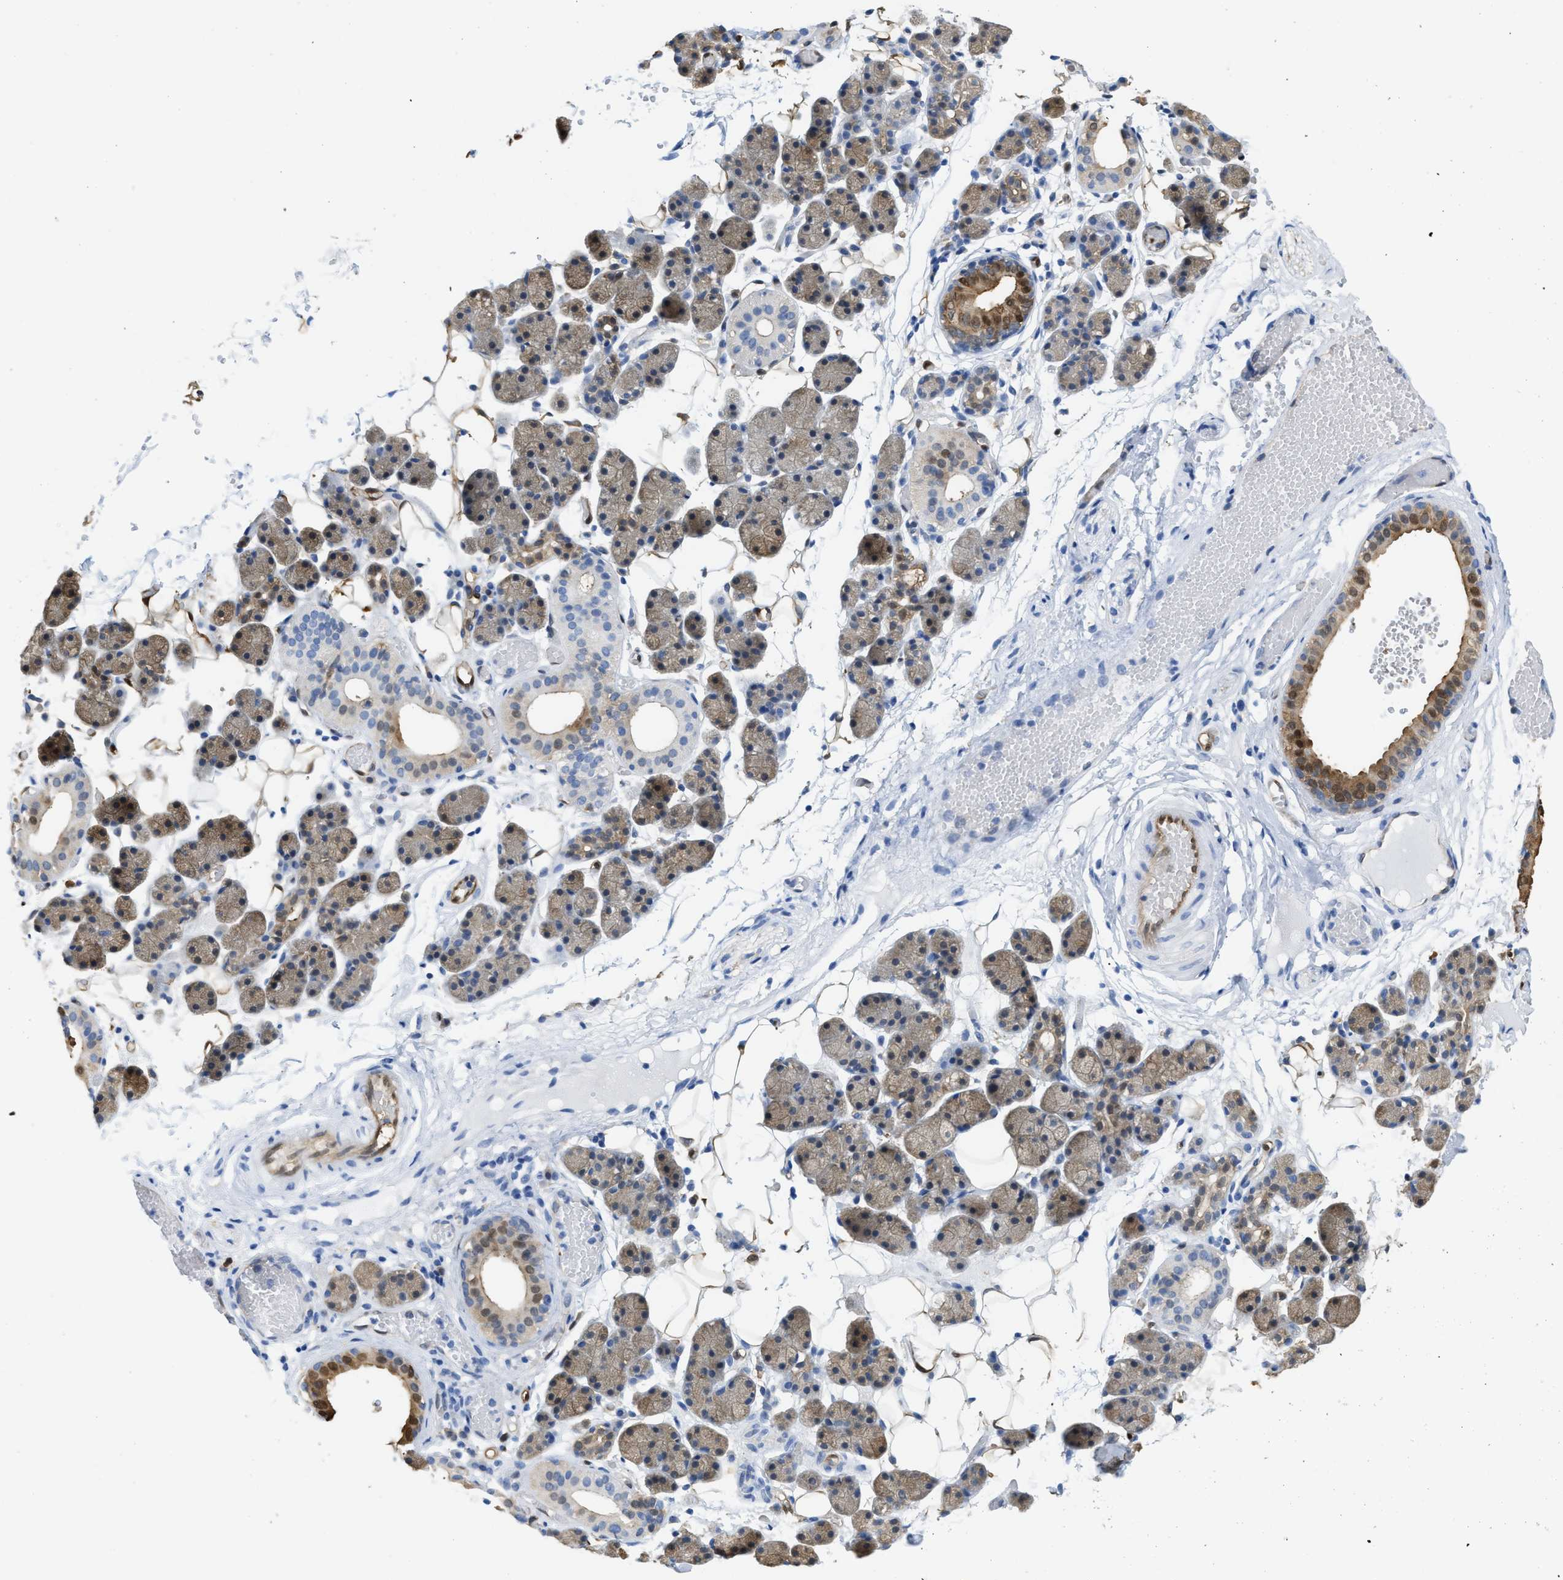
{"staining": {"intensity": "moderate", "quantity": "<25%", "location": "cytoplasmic/membranous,nuclear"}, "tissue": "salivary gland", "cell_type": "Glandular cells", "image_type": "normal", "snomed": [{"axis": "morphology", "description": "Normal tissue, NOS"}, {"axis": "topography", "description": "Salivary gland"}], "caption": "Brown immunohistochemical staining in normal salivary gland shows moderate cytoplasmic/membranous,nuclear expression in approximately <25% of glandular cells.", "gene": "ASS1", "patient": {"sex": "female", "age": 33}}